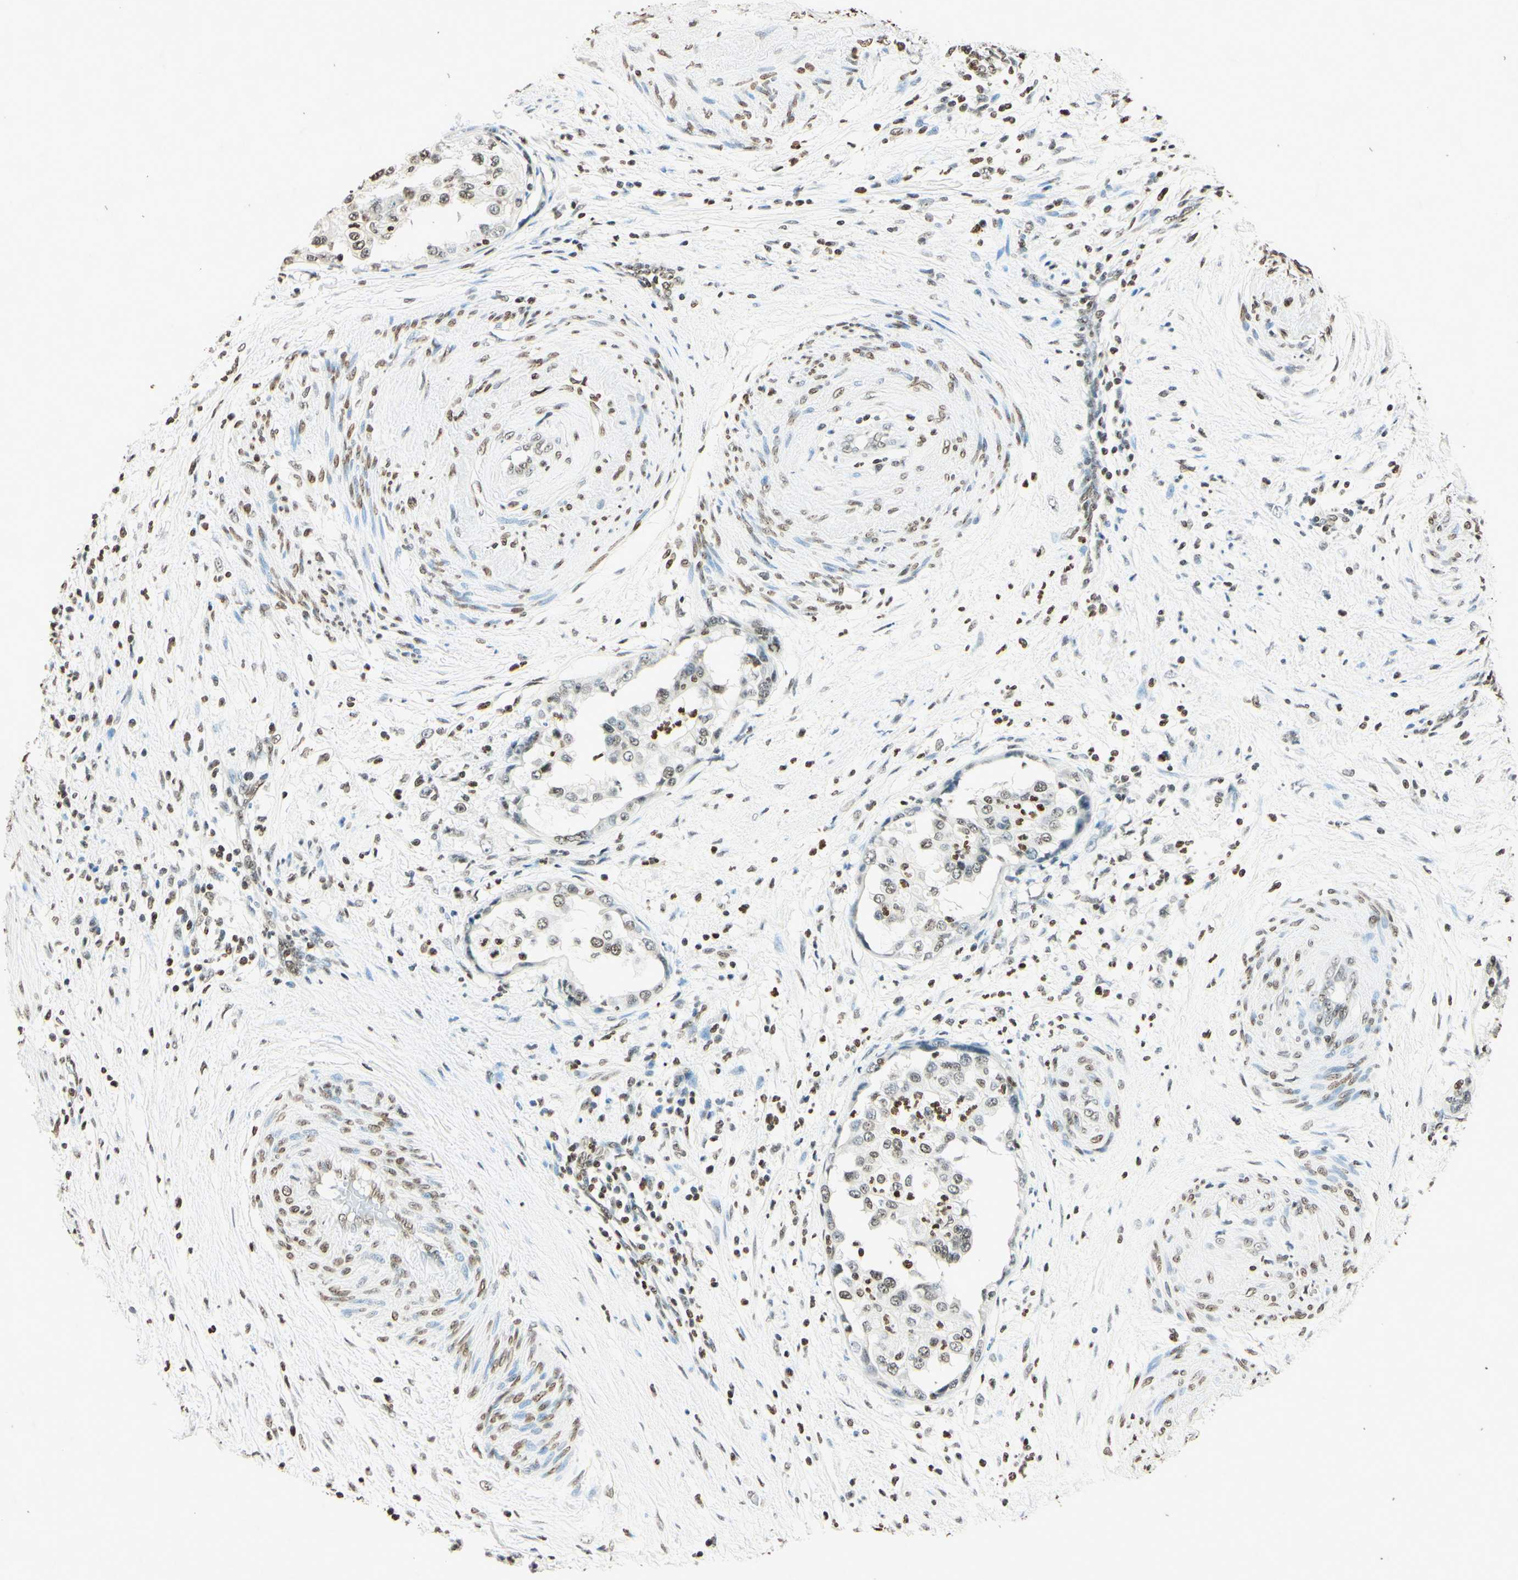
{"staining": {"intensity": "moderate", "quantity": "25%-75%", "location": "nuclear"}, "tissue": "endometrial cancer", "cell_type": "Tumor cells", "image_type": "cancer", "snomed": [{"axis": "morphology", "description": "Adenocarcinoma, NOS"}, {"axis": "topography", "description": "Endometrium"}], "caption": "Endometrial cancer (adenocarcinoma) was stained to show a protein in brown. There is medium levels of moderate nuclear expression in about 25%-75% of tumor cells.", "gene": "MSH2", "patient": {"sex": "female", "age": 85}}